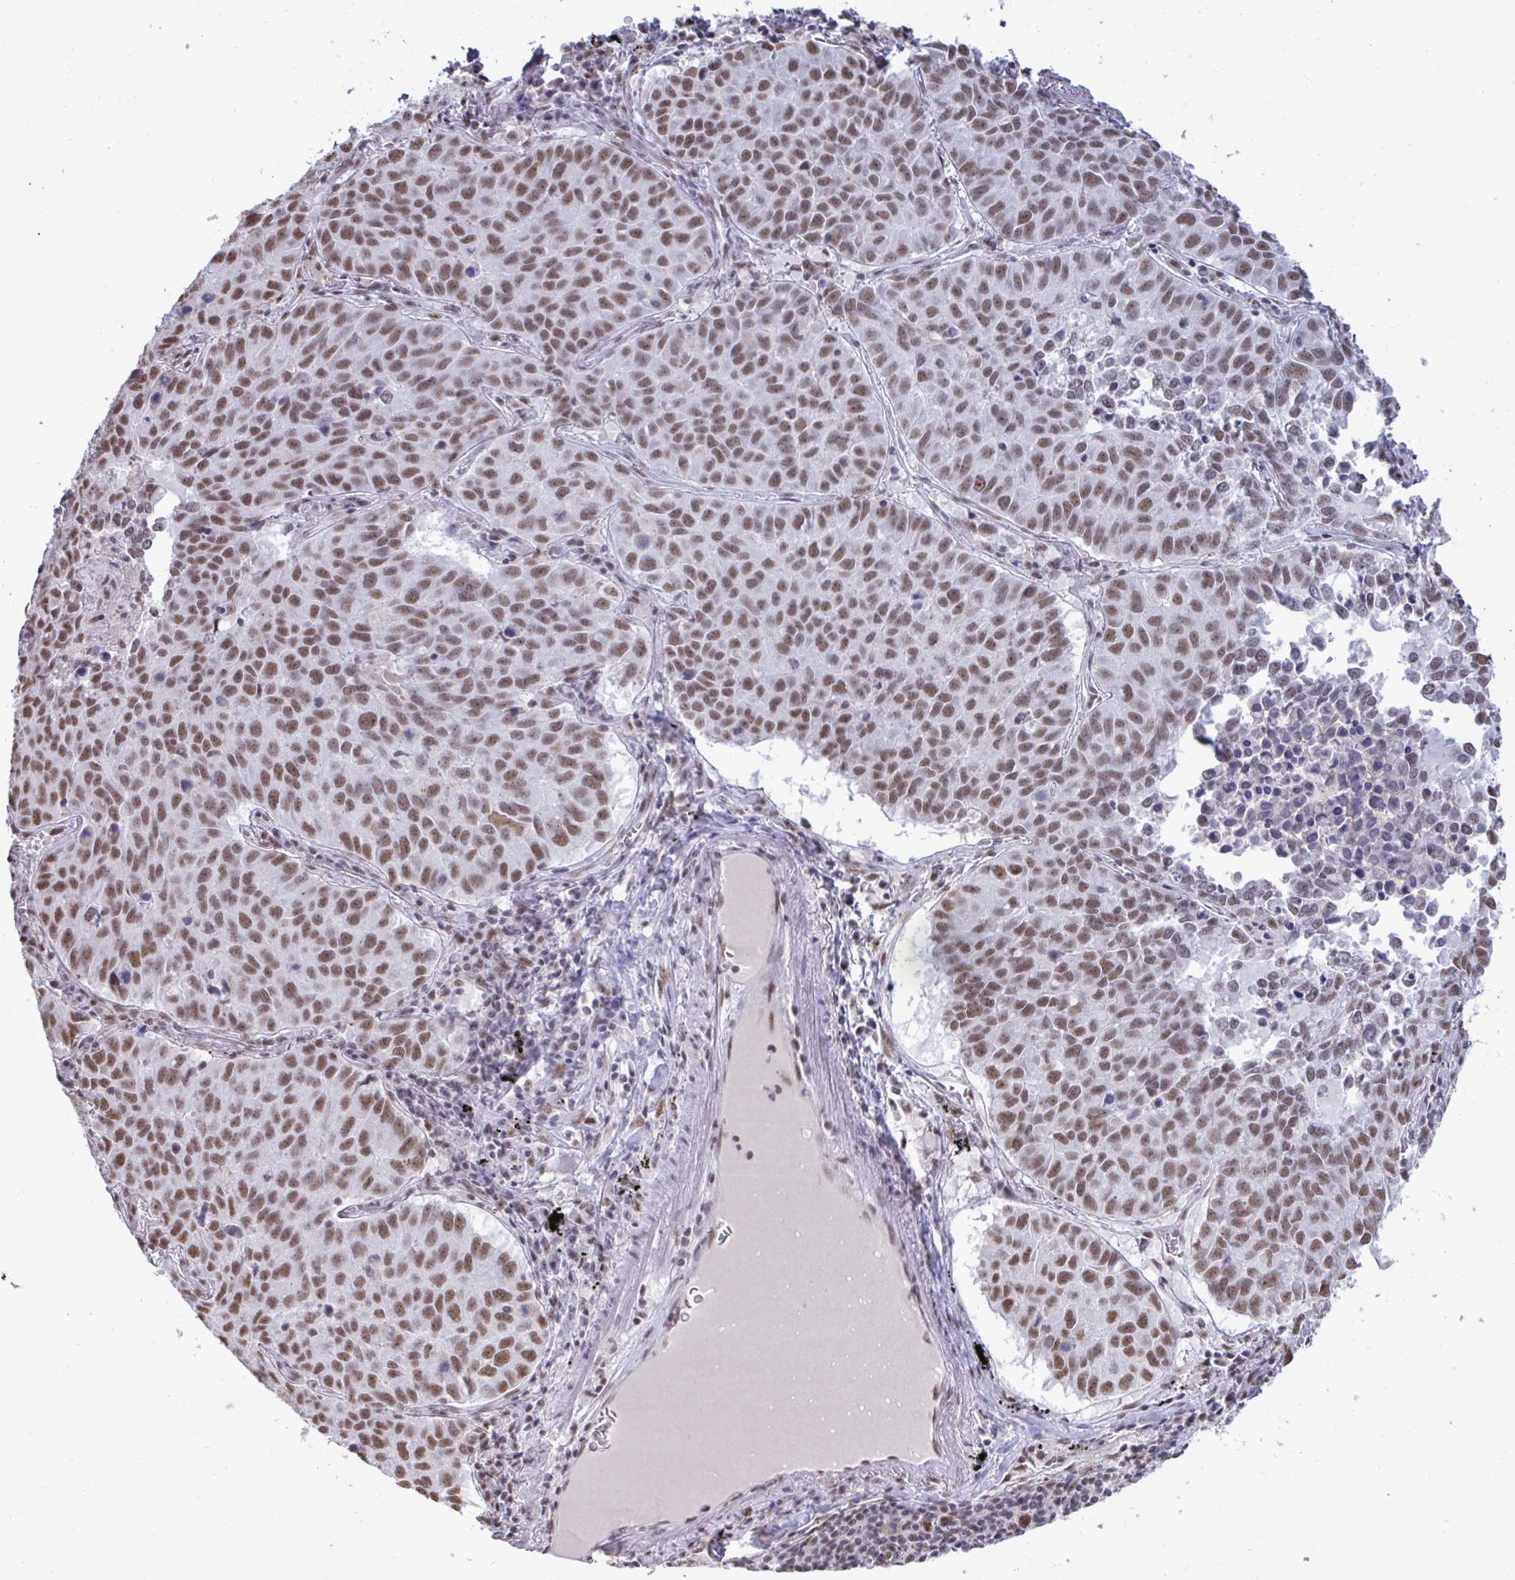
{"staining": {"intensity": "moderate", "quantity": ">75%", "location": "nuclear"}, "tissue": "lung cancer", "cell_type": "Tumor cells", "image_type": "cancer", "snomed": [{"axis": "morphology", "description": "Adenocarcinoma, NOS"}, {"axis": "topography", "description": "Lung"}], "caption": "Adenocarcinoma (lung) tissue demonstrates moderate nuclear positivity in approximately >75% of tumor cells", "gene": "PUF60", "patient": {"sex": "female", "age": 50}}